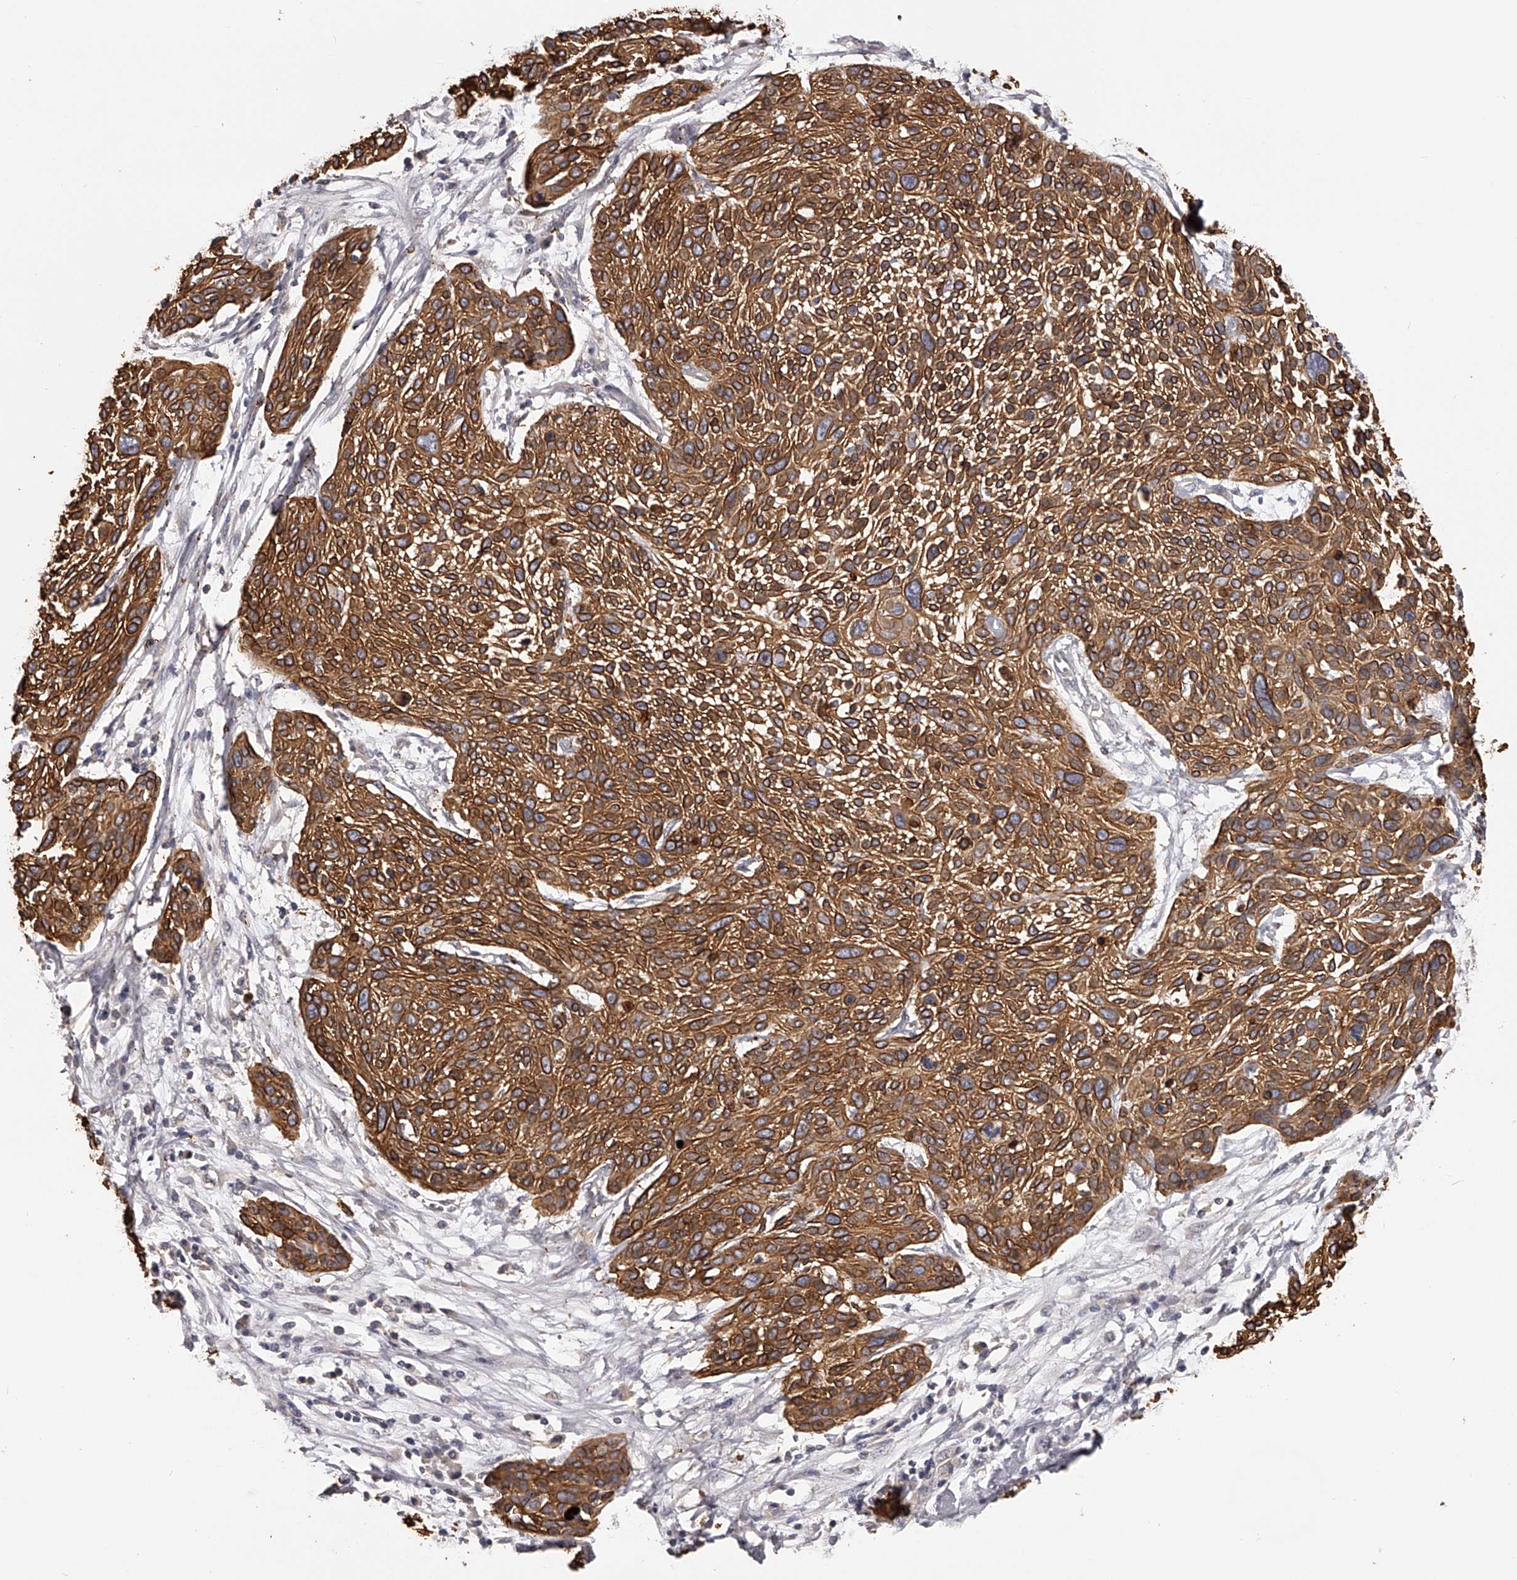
{"staining": {"intensity": "strong", "quantity": ">75%", "location": "cytoplasmic/membranous"}, "tissue": "cervical cancer", "cell_type": "Tumor cells", "image_type": "cancer", "snomed": [{"axis": "morphology", "description": "Squamous cell carcinoma, NOS"}, {"axis": "topography", "description": "Cervix"}], "caption": "A high amount of strong cytoplasmic/membranous expression is present in about >75% of tumor cells in cervical squamous cell carcinoma tissue.", "gene": "TNN", "patient": {"sex": "female", "age": 51}}